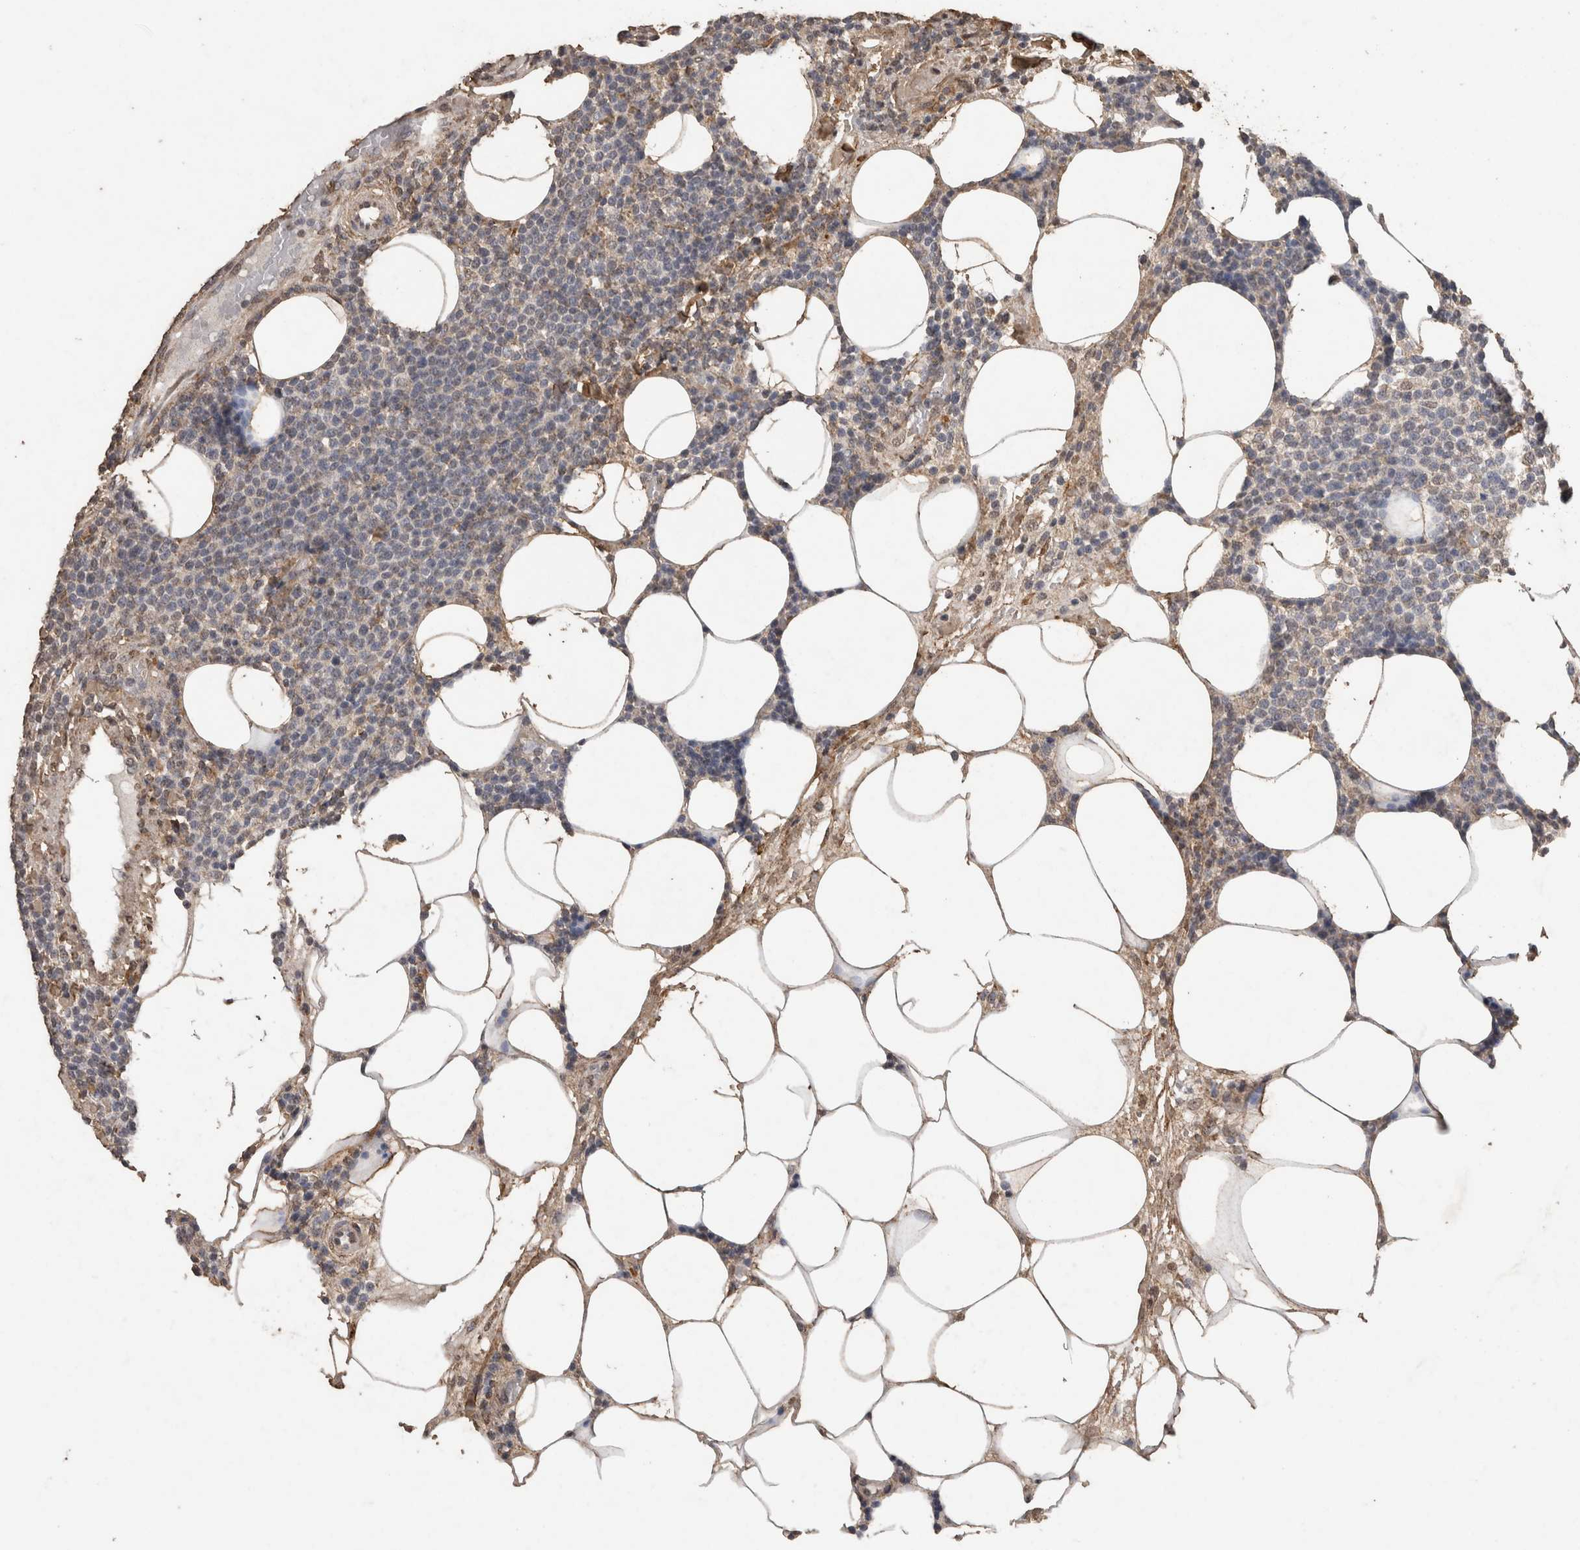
{"staining": {"intensity": "negative", "quantity": "none", "location": "none"}, "tissue": "lymphoma", "cell_type": "Tumor cells", "image_type": "cancer", "snomed": [{"axis": "morphology", "description": "Malignant lymphoma, non-Hodgkin's type, High grade"}, {"axis": "topography", "description": "Lymph node"}], "caption": "This is an IHC micrograph of lymphoma. There is no staining in tumor cells.", "gene": "C1QTNF5", "patient": {"sex": "male", "age": 61}}